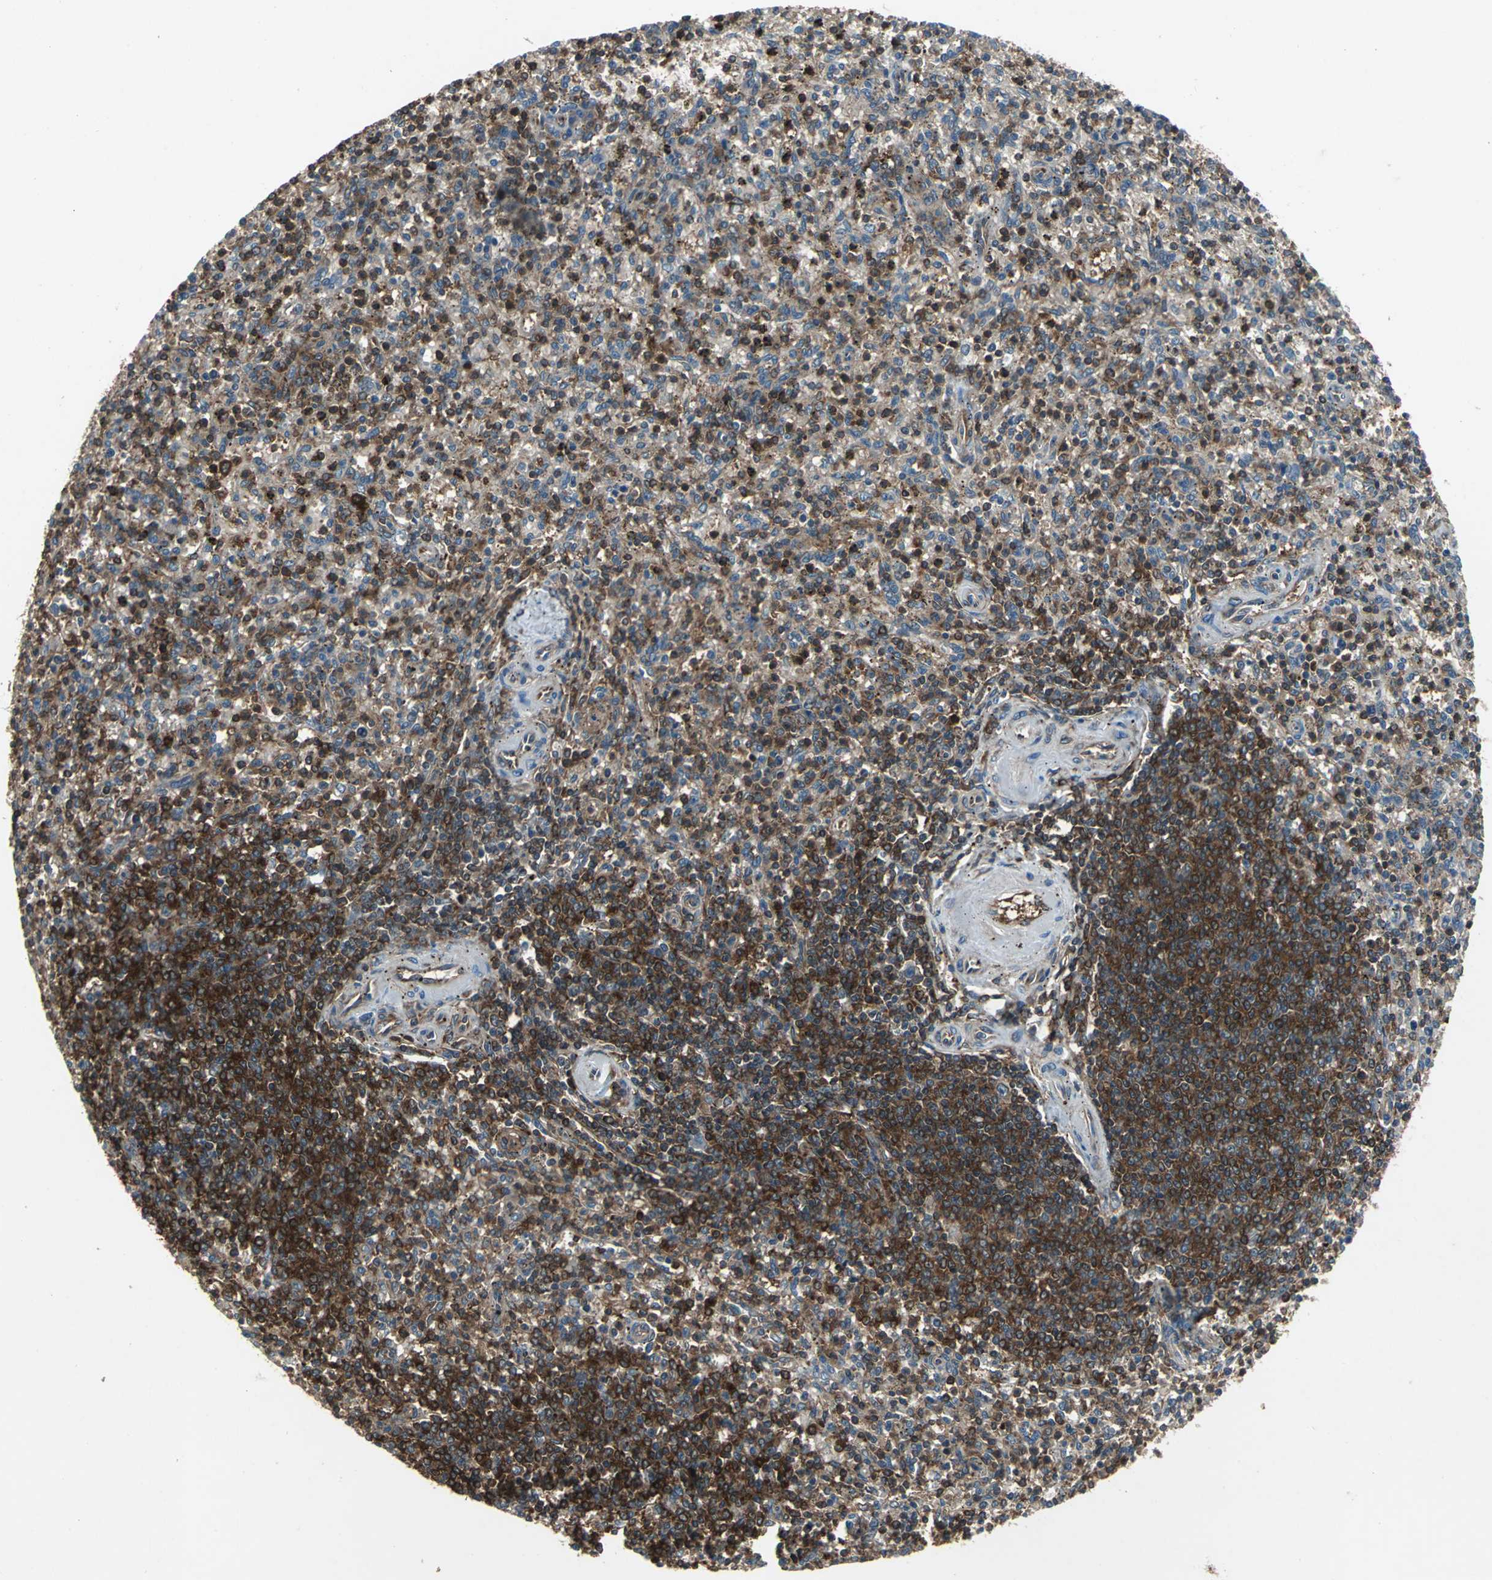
{"staining": {"intensity": "strong", "quantity": "25%-75%", "location": "cytoplasmic/membranous"}, "tissue": "spleen", "cell_type": "Cells in red pulp", "image_type": "normal", "snomed": [{"axis": "morphology", "description": "Normal tissue, NOS"}, {"axis": "topography", "description": "Spleen"}], "caption": "DAB (3,3'-diaminobenzidine) immunohistochemical staining of benign human spleen reveals strong cytoplasmic/membranous protein expression in approximately 25%-75% of cells in red pulp.", "gene": "CAPN1", "patient": {"sex": "male", "age": 72}}